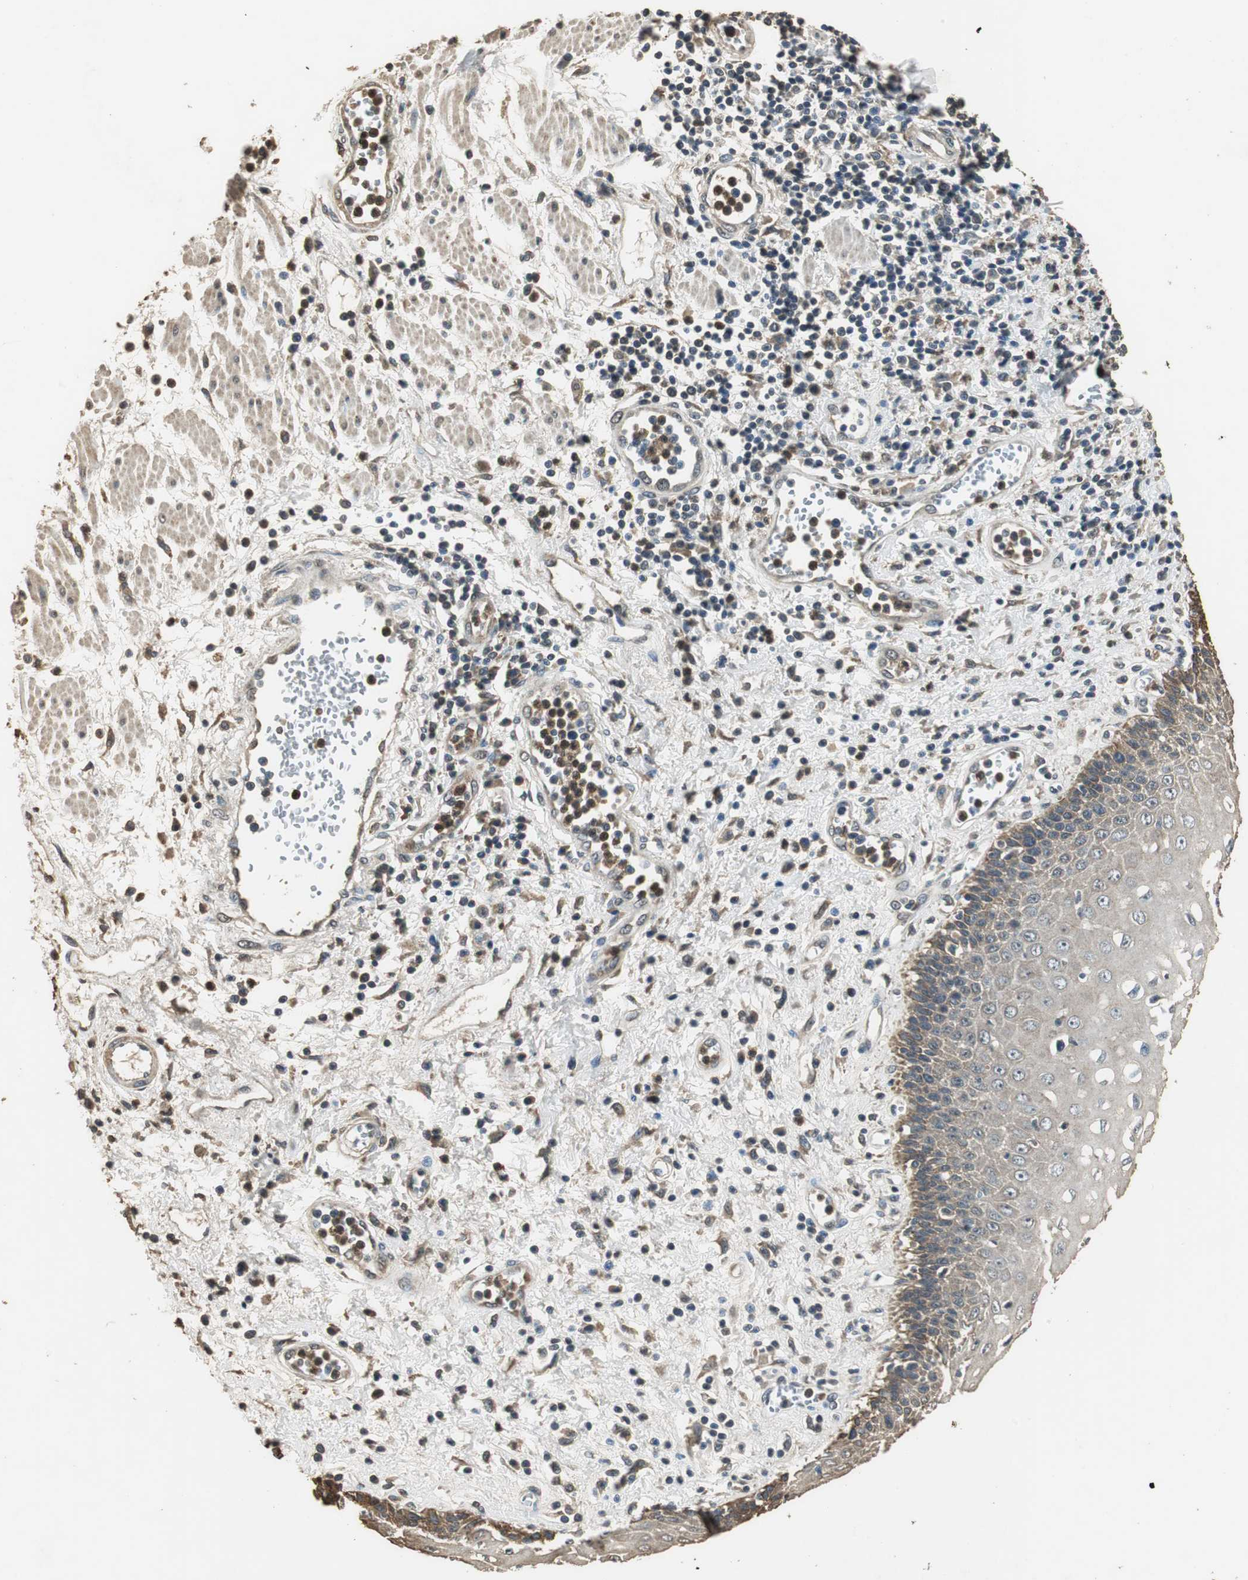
{"staining": {"intensity": "moderate", "quantity": ">75%", "location": "cytoplasmic/membranous"}, "tissue": "esophagus", "cell_type": "Squamous epithelial cells", "image_type": "normal", "snomed": [{"axis": "morphology", "description": "Normal tissue, NOS"}, {"axis": "morphology", "description": "Squamous cell carcinoma, NOS"}, {"axis": "topography", "description": "Esophagus"}], "caption": "Normal esophagus was stained to show a protein in brown. There is medium levels of moderate cytoplasmic/membranous expression in about >75% of squamous epithelial cells.", "gene": "TMPRSS4", "patient": {"sex": "male", "age": 65}}